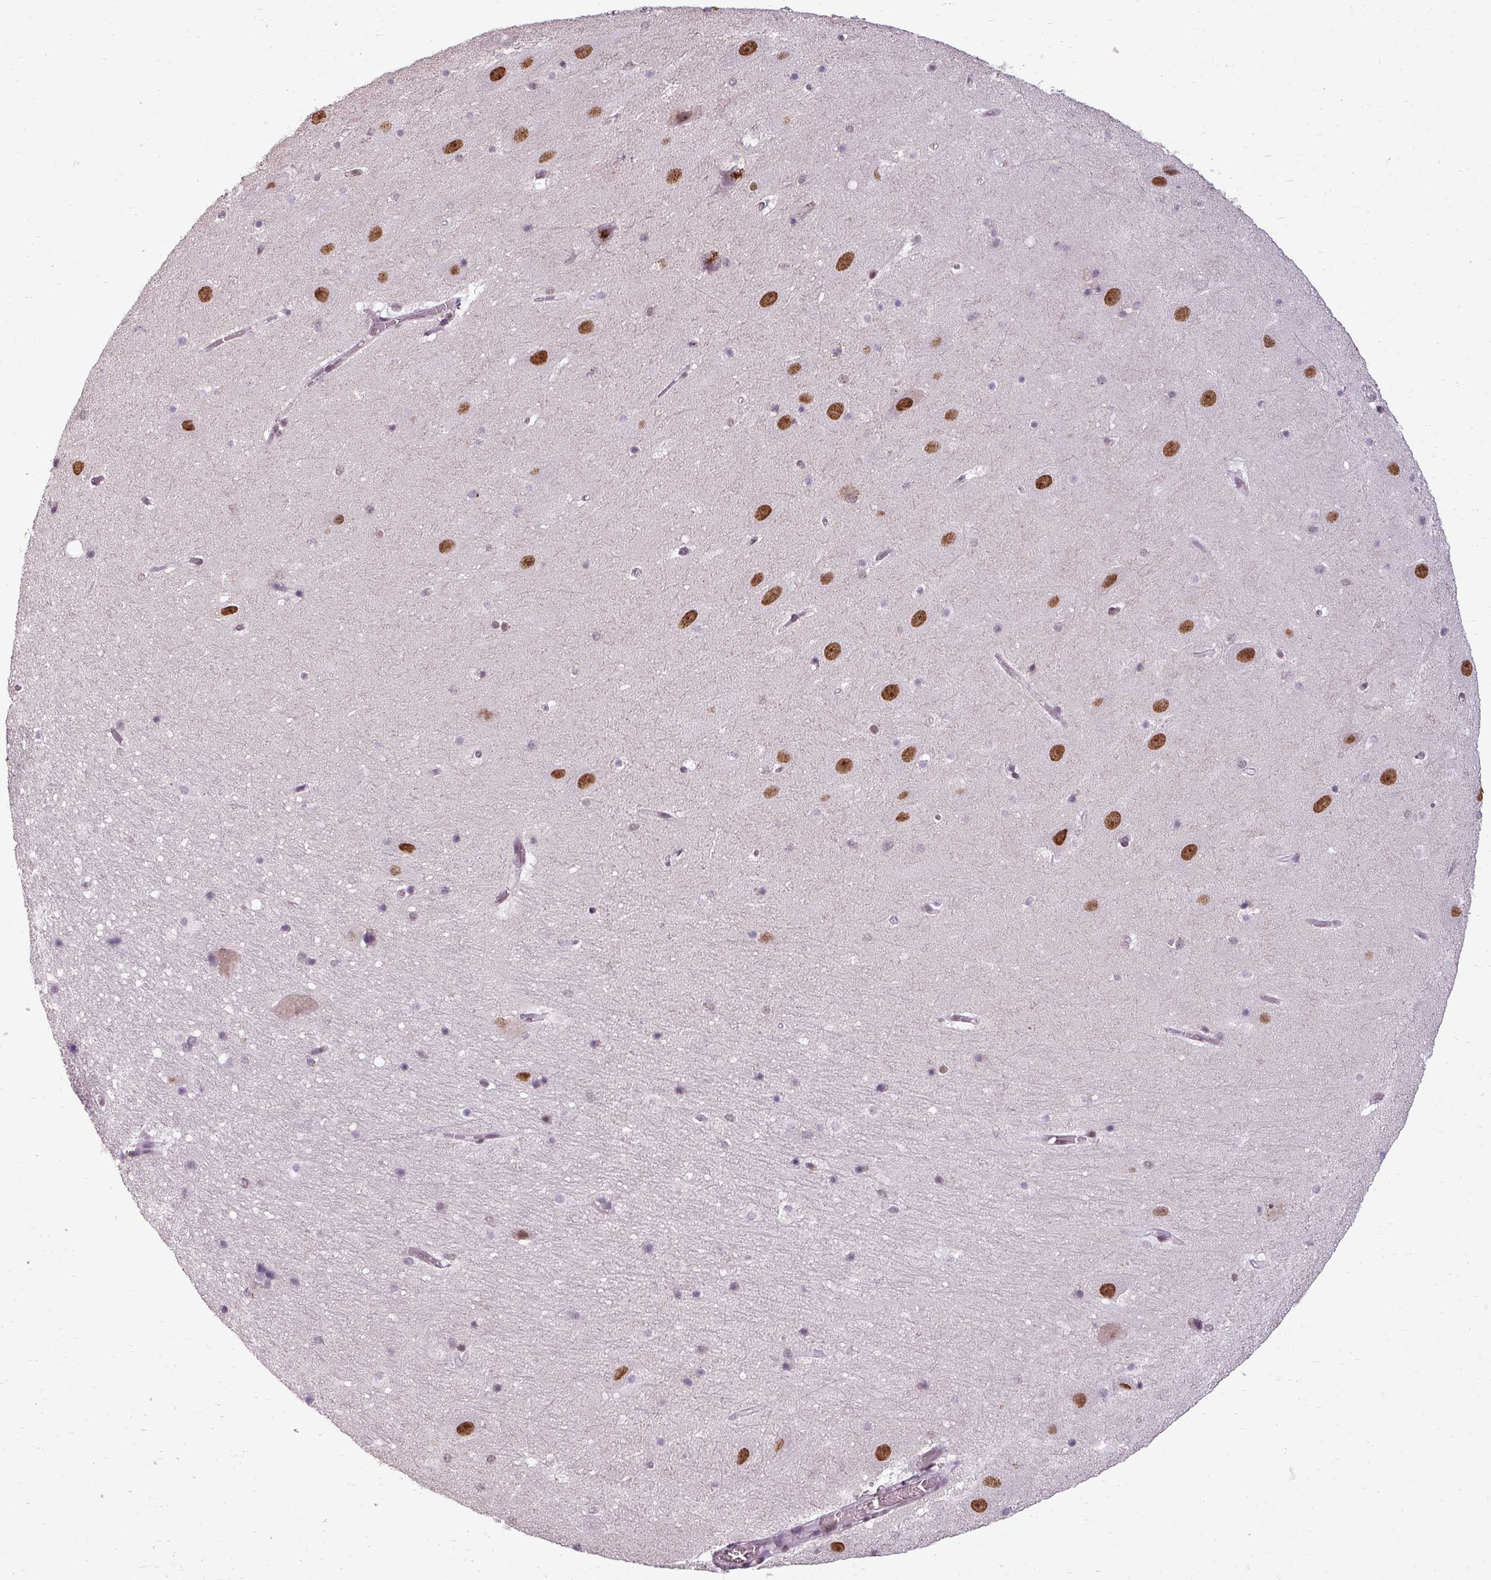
{"staining": {"intensity": "moderate", "quantity": "<25%", "location": "nuclear"}, "tissue": "hippocampus", "cell_type": "Glial cells", "image_type": "normal", "snomed": [{"axis": "morphology", "description": "Normal tissue, NOS"}, {"axis": "topography", "description": "Hippocampus"}], "caption": "Immunohistochemical staining of unremarkable human hippocampus exhibits <25% levels of moderate nuclear protein staining in approximately <25% of glial cells.", "gene": "BCAS3", "patient": {"sex": "male", "age": 37}}